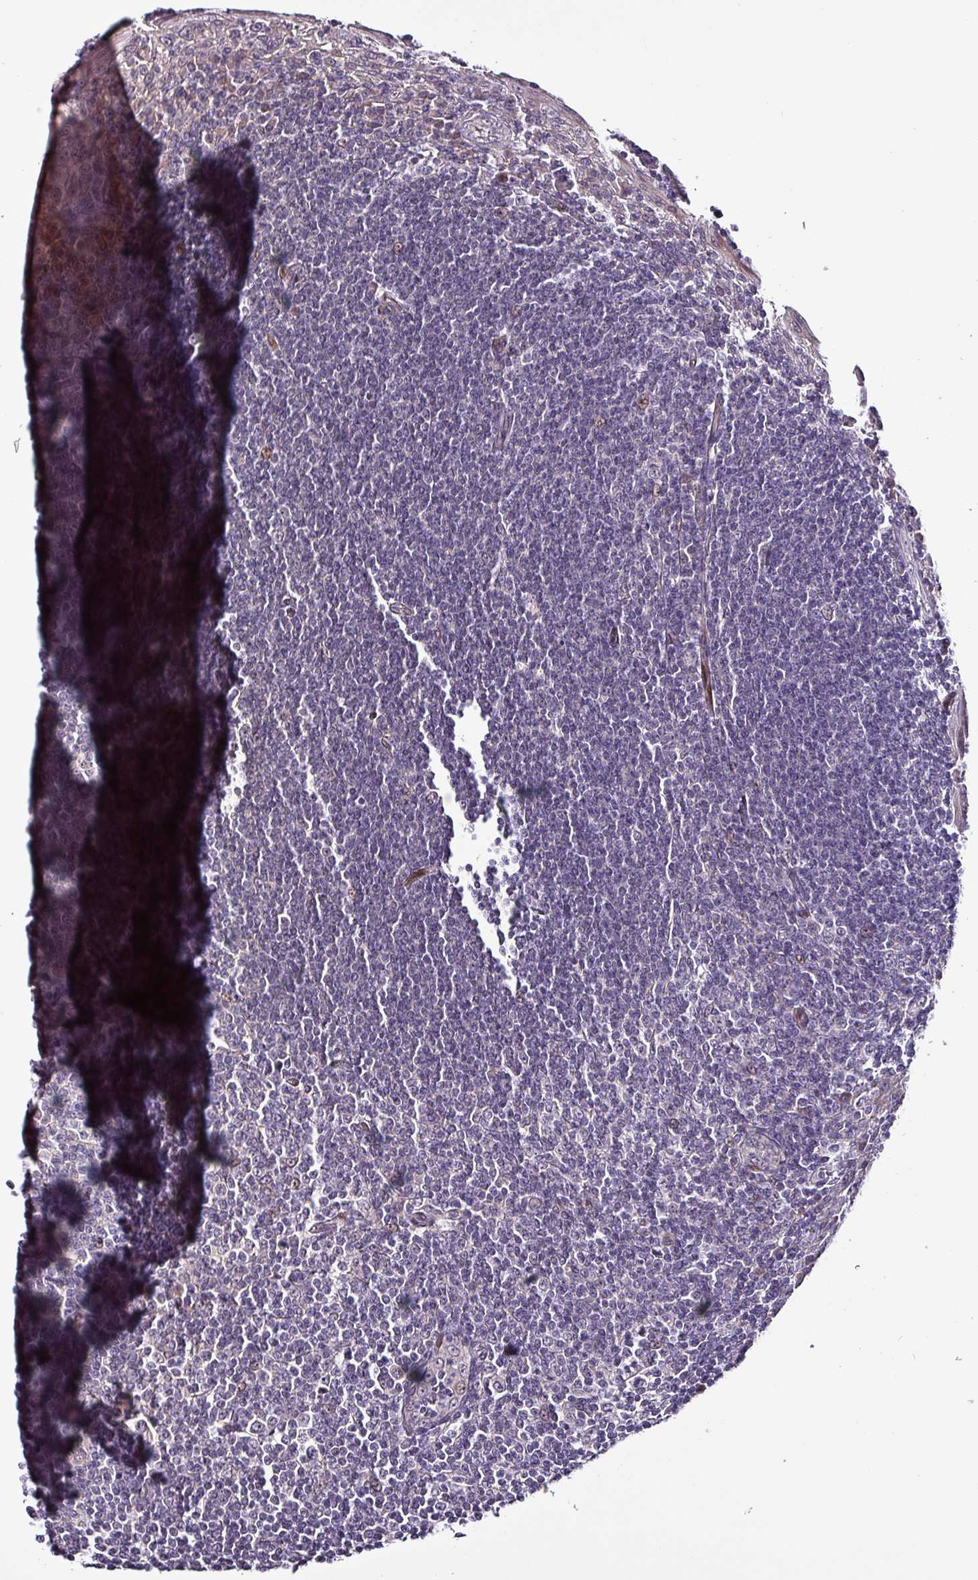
{"staining": {"intensity": "negative", "quantity": "none", "location": "none"}, "tissue": "tonsil", "cell_type": "Germinal center cells", "image_type": "normal", "snomed": [{"axis": "morphology", "description": "Normal tissue, NOS"}, {"axis": "topography", "description": "Tonsil"}], "caption": "Immunohistochemistry histopathology image of normal tonsil stained for a protein (brown), which exhibits no expression in germinal center cells. (Brightfield microscopy of DAB immunohistochemistry (IHC) at high magnification).", "gene": "GRAPL", "patient": {"sex": "male", "age": 27}}